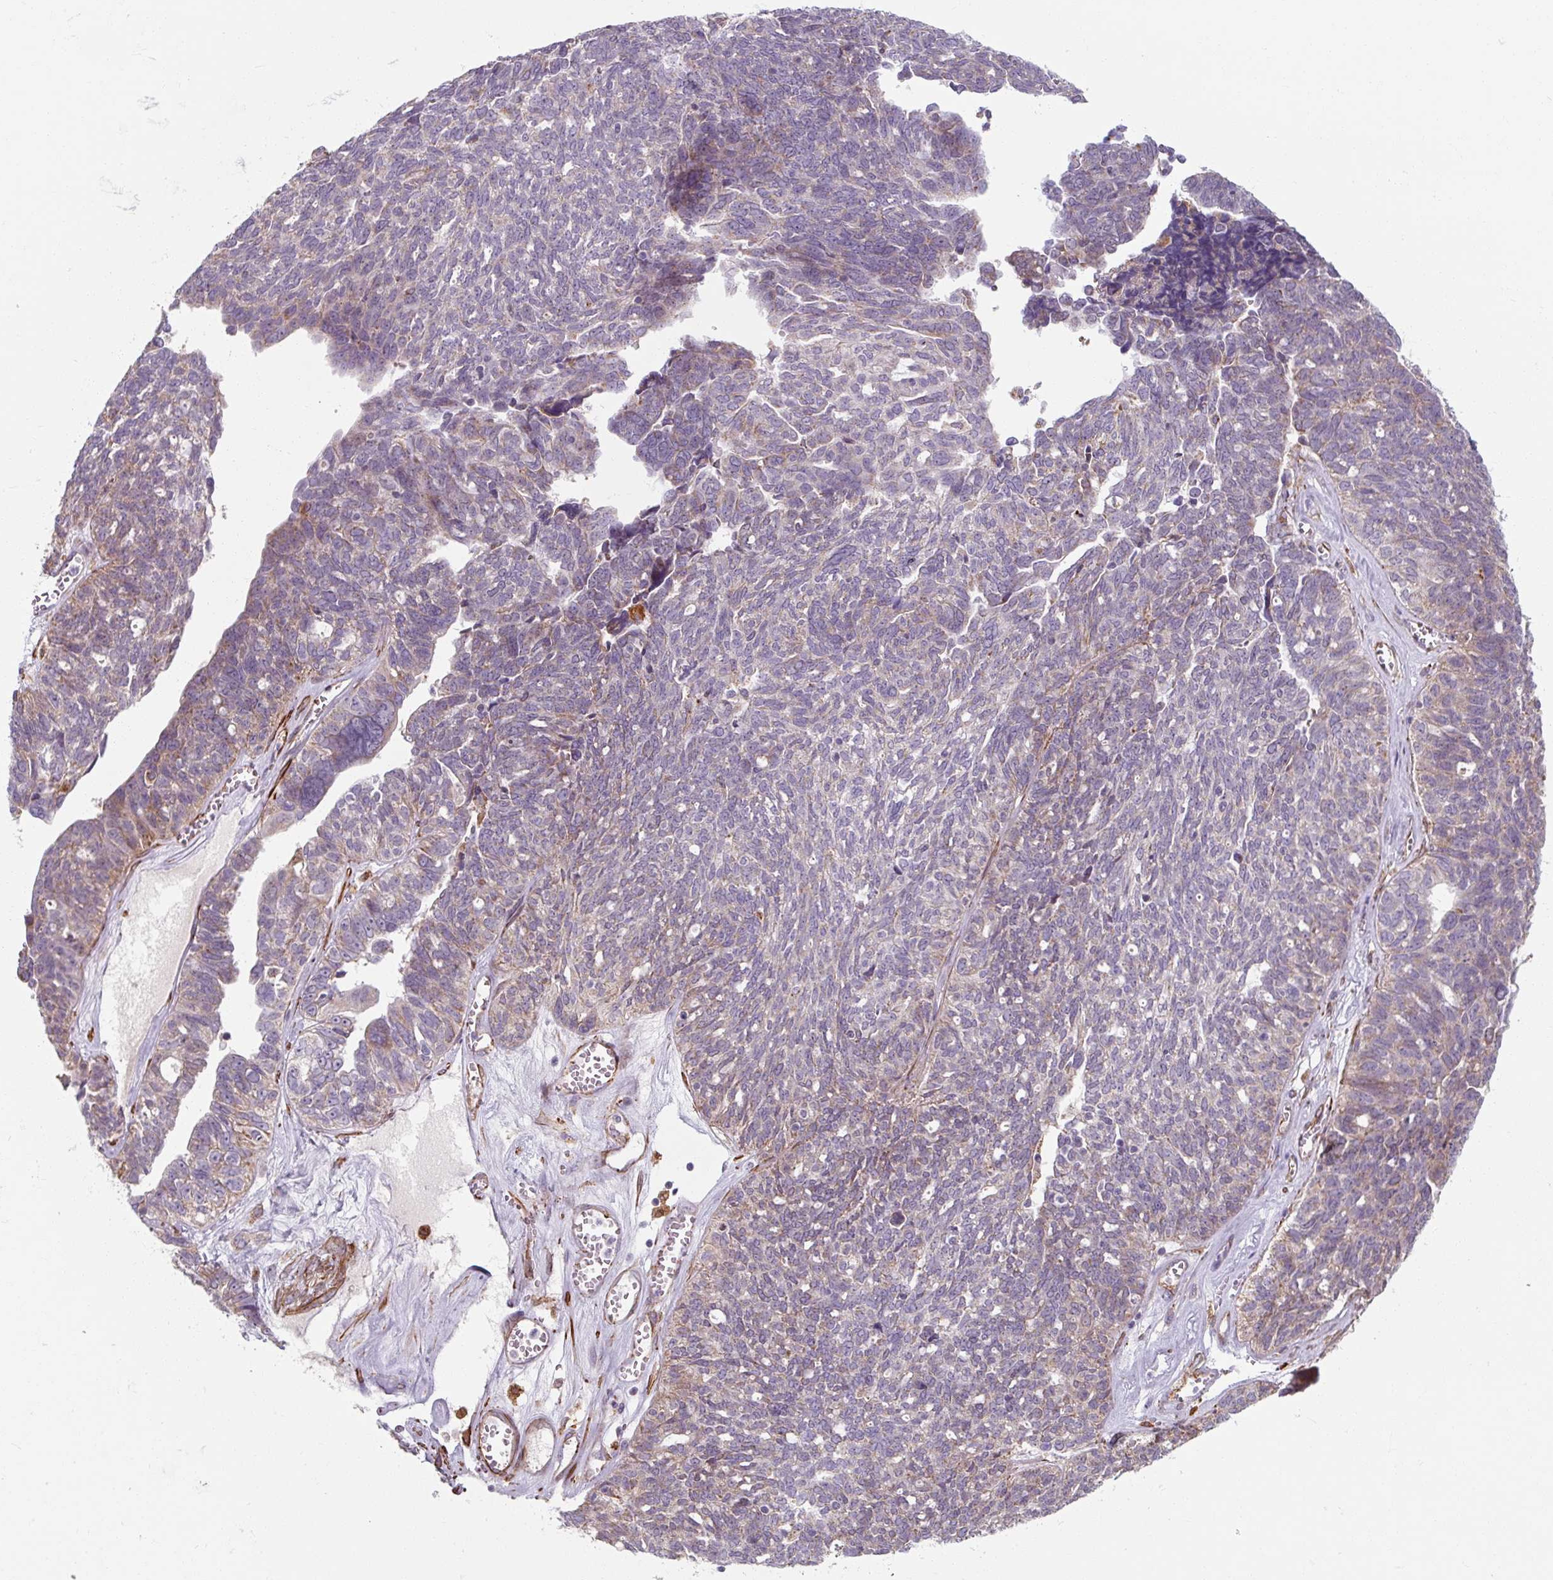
{"staining": {"intensity": "weak", "quantity": "<25%", "location": "cytoplasmic/membranous"}, "tissue": "ovarian cancer", "cell_type": "Tumor cells", "image_type": "cancer", "snomed": [{"axis": "morphology", "description": "Cystadenocarcinoma, serous, NOS"}, {"axis": "topography", "description": "Ovary"}], "caption": "The IHC photomicrograph has no significant staining in tumor cells of ovarian serous cystadenocarcinoma tissue.", "gene": "MRPS5", "patient": {"sex": "female", "age": 79}}